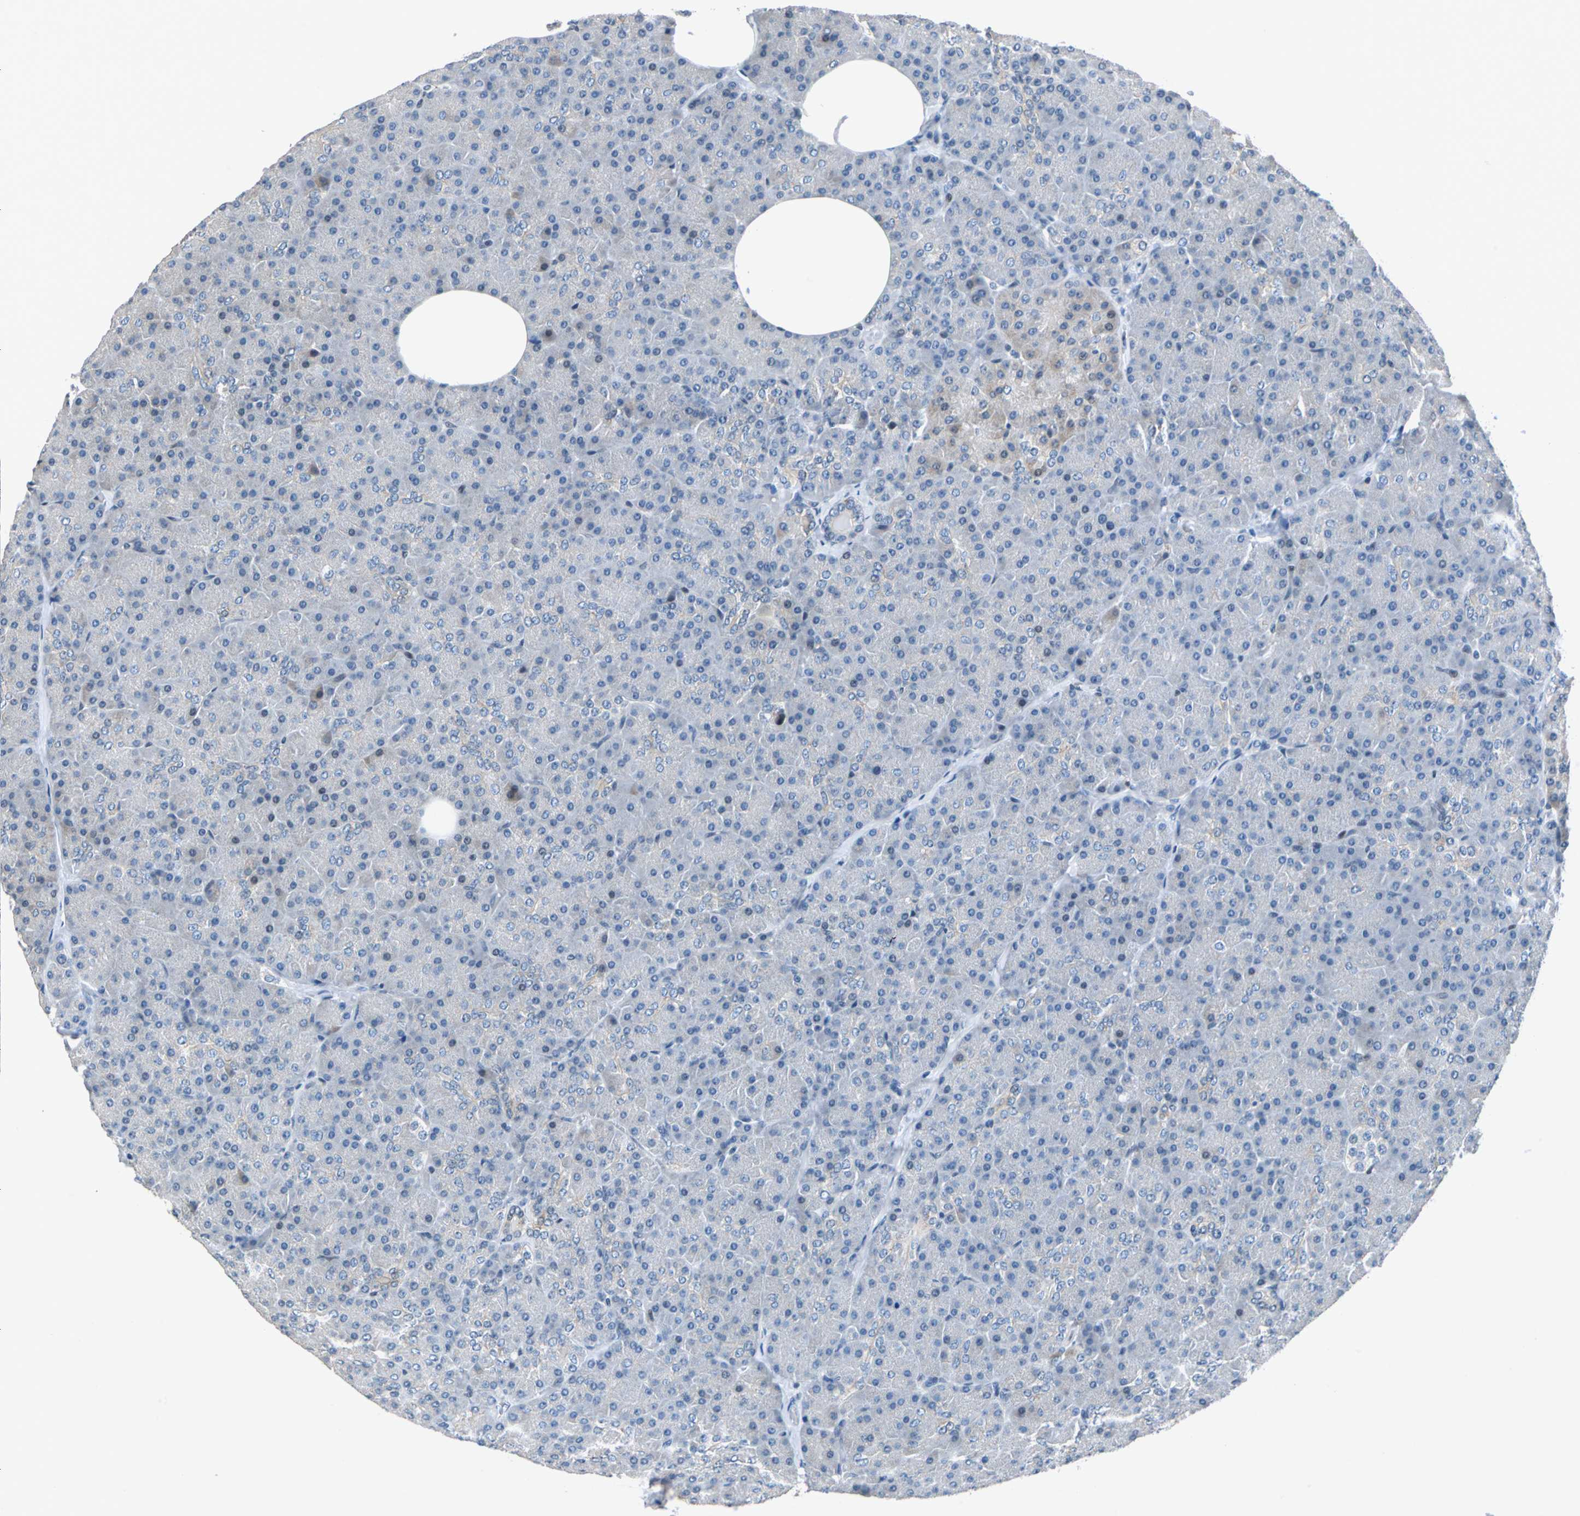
{"staining": {"intensity": "weak", "quantity": "25%-75%", "location": "cytoplasmic/membranous"}, "tissue": "pancreas", "cell_type": "Exocrine glandular cells", "image_type": "normal", "snomed": [{"axis": "morphology", "description": "Normal tissue, NOS"}, {"axis": "topography", "description": "Pancreas"}], "caption": "IHC photomicrograph of normal pancreas: pancreas stained using immunohistochemistry reveals low levels of weak protein expression localized specifically in the cytoplasmic/membranous of exocrine glandular cells, appearing as a cytoplasmic/membranous brown color.", "gene": "HCFC2", "patient": {"sex": "female", "age": 35}}